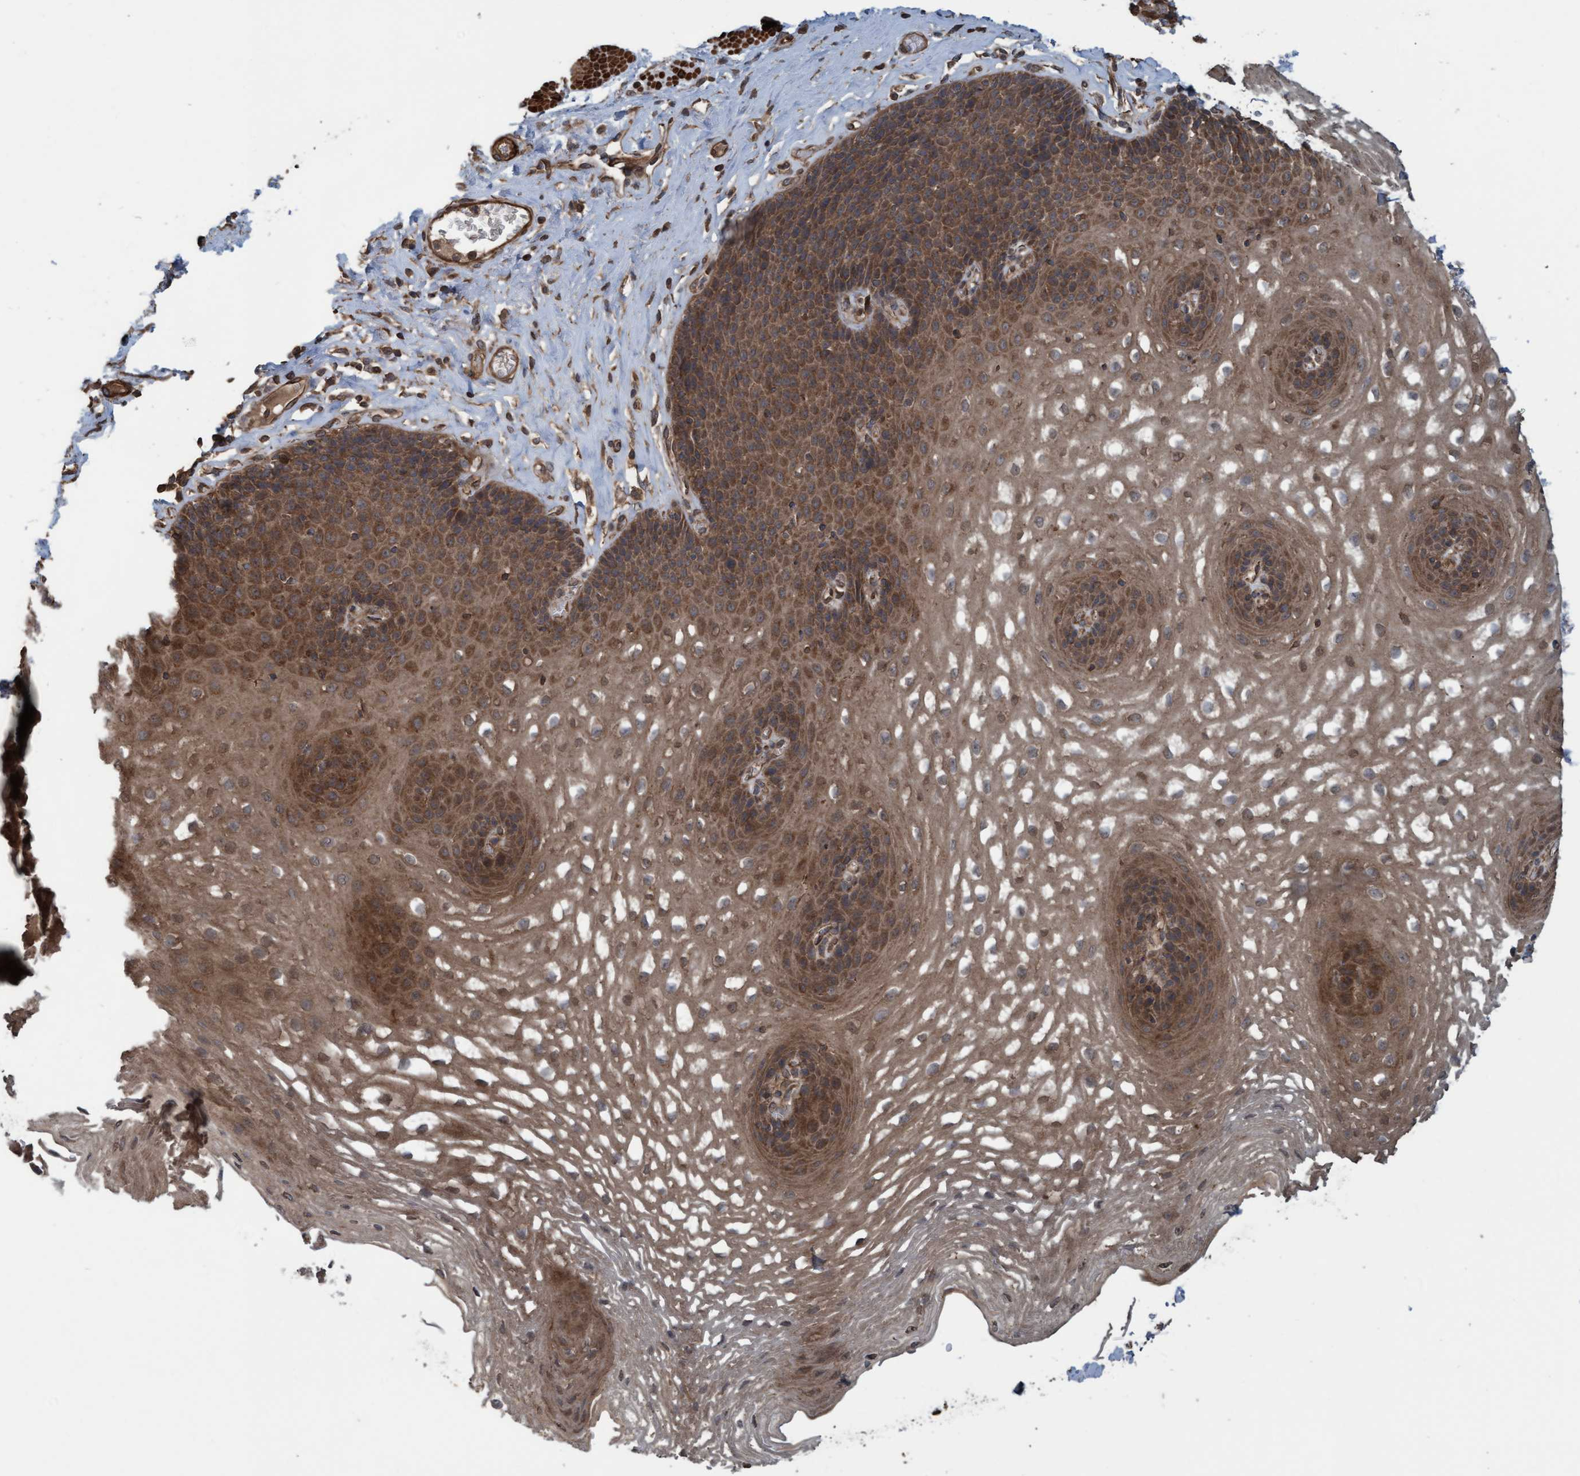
{"staining": {"intensity": "moderate", "quantity": ">75%", "location": "cytoplasmic/membranous"}, "tissue": "esophagus", "cell_type": "Squamous epithelial cells", "image_type": "normal", "snomed": [{"axis": "morphology", "description": "Normal tissue, NOS"}, {"axis": "topography", "description": "Esophagus"}], "caption": "Esophagus stained with DAB (3,3'-diaminobenzidine) IHC reveals medium levels of moderate cytoplasmic/membranous expression in about >75% of squamous epithelial cells.", "gene": "GGT6", "patient": {"sex": "female", "age": 66}}